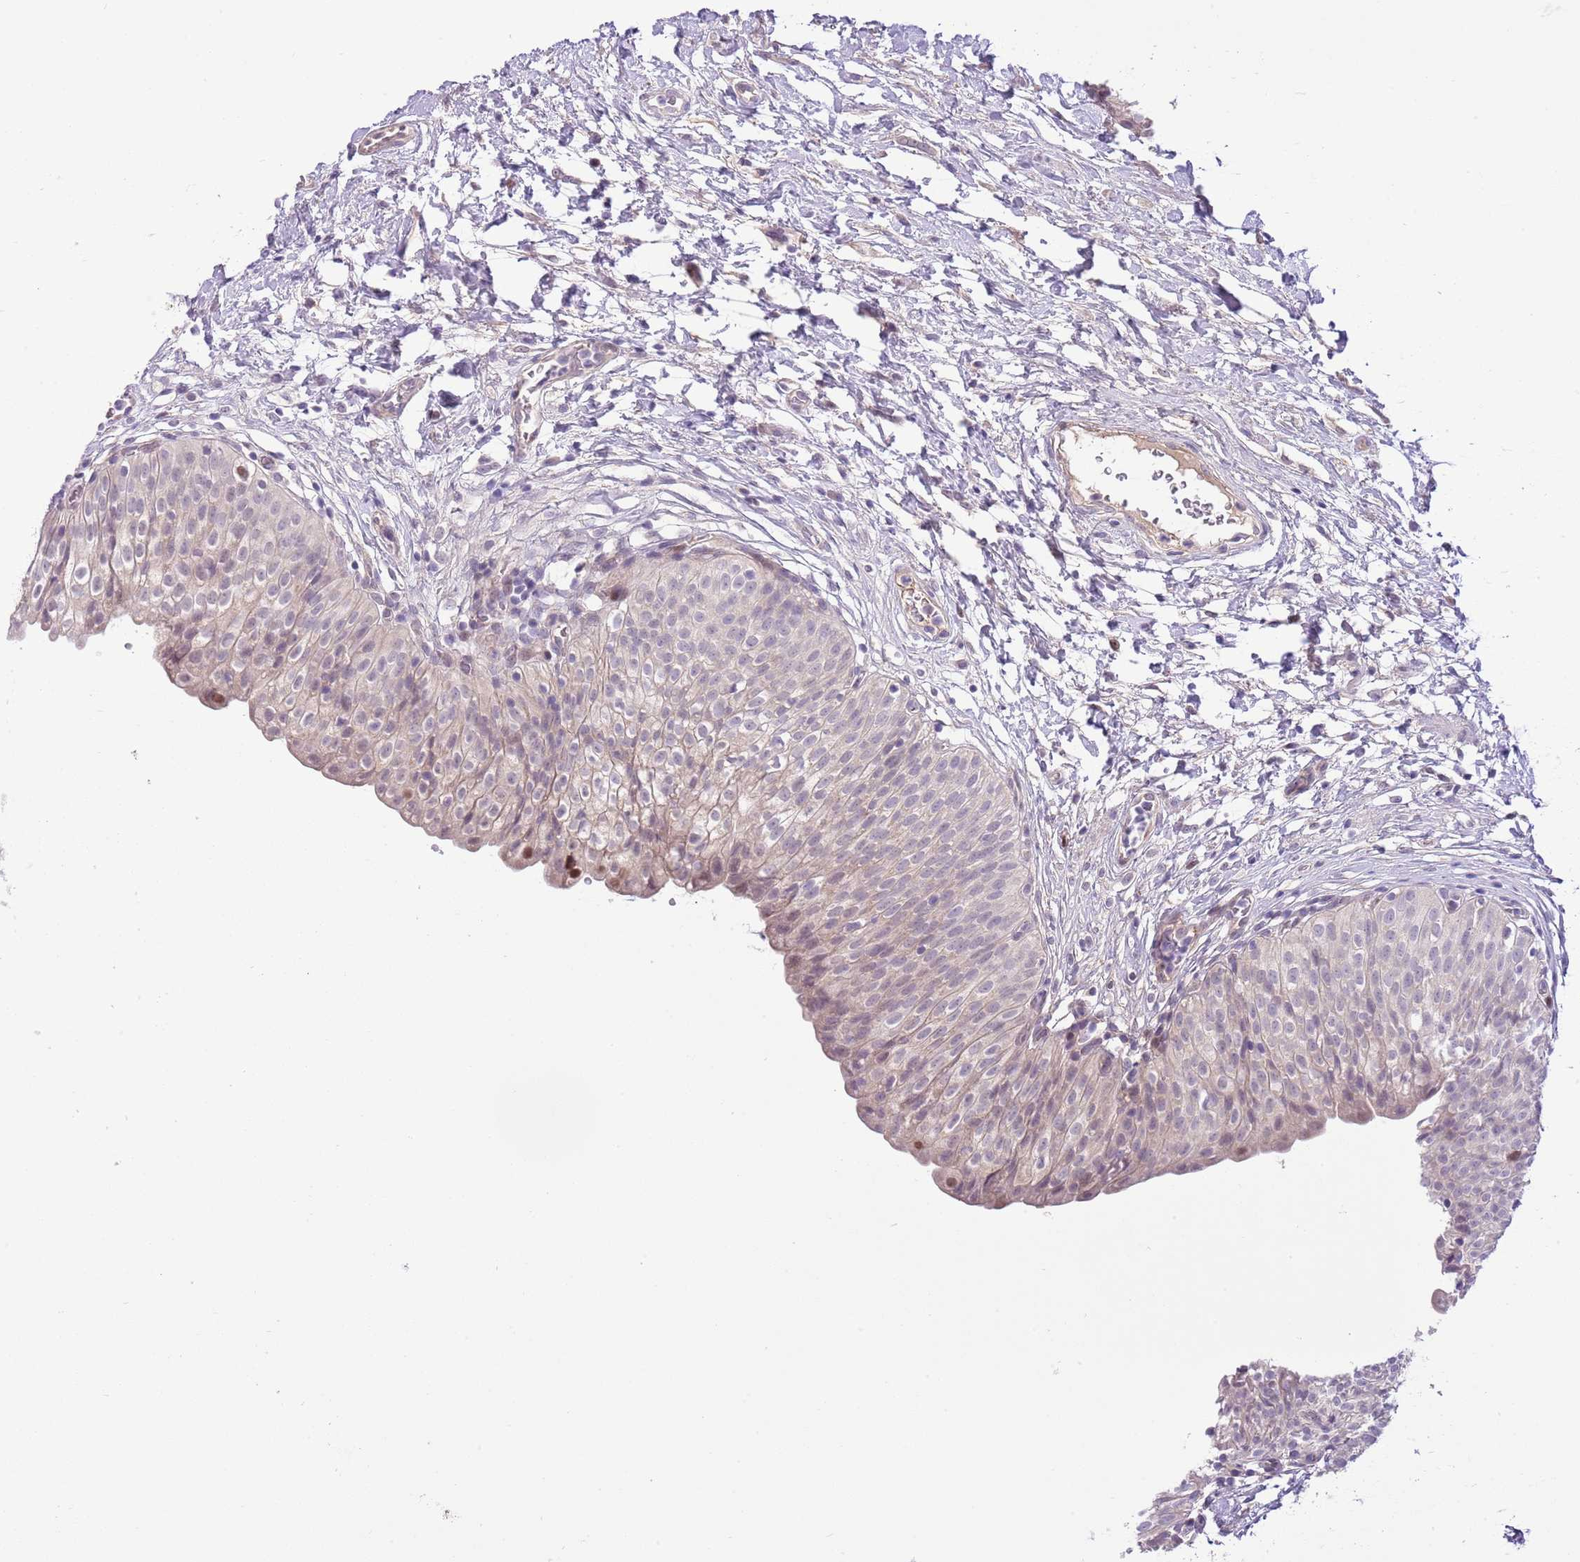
{"staining": {"intensity": "weak", "quantity": "25%-75%", "location": "cytoplasmic/membranous"}, "tissue": "urinary bladder", "cell_type": "Urothelial cells", "image_type": "normal", "snomed": [{"axis": "morphology", "description": "Normal tissue, NOS"}, {"axis": "topography", "description": "Urinary bladder"}], "caption": "Protein positivity by immunohistochemistry reveals weak cytoplasmic/membranous positivity in approximately 25%-75% of urothelial cells in normal urinary bladder.", "gene": "FBRSL1", "patient": {"sex": "male", "age": 55}}